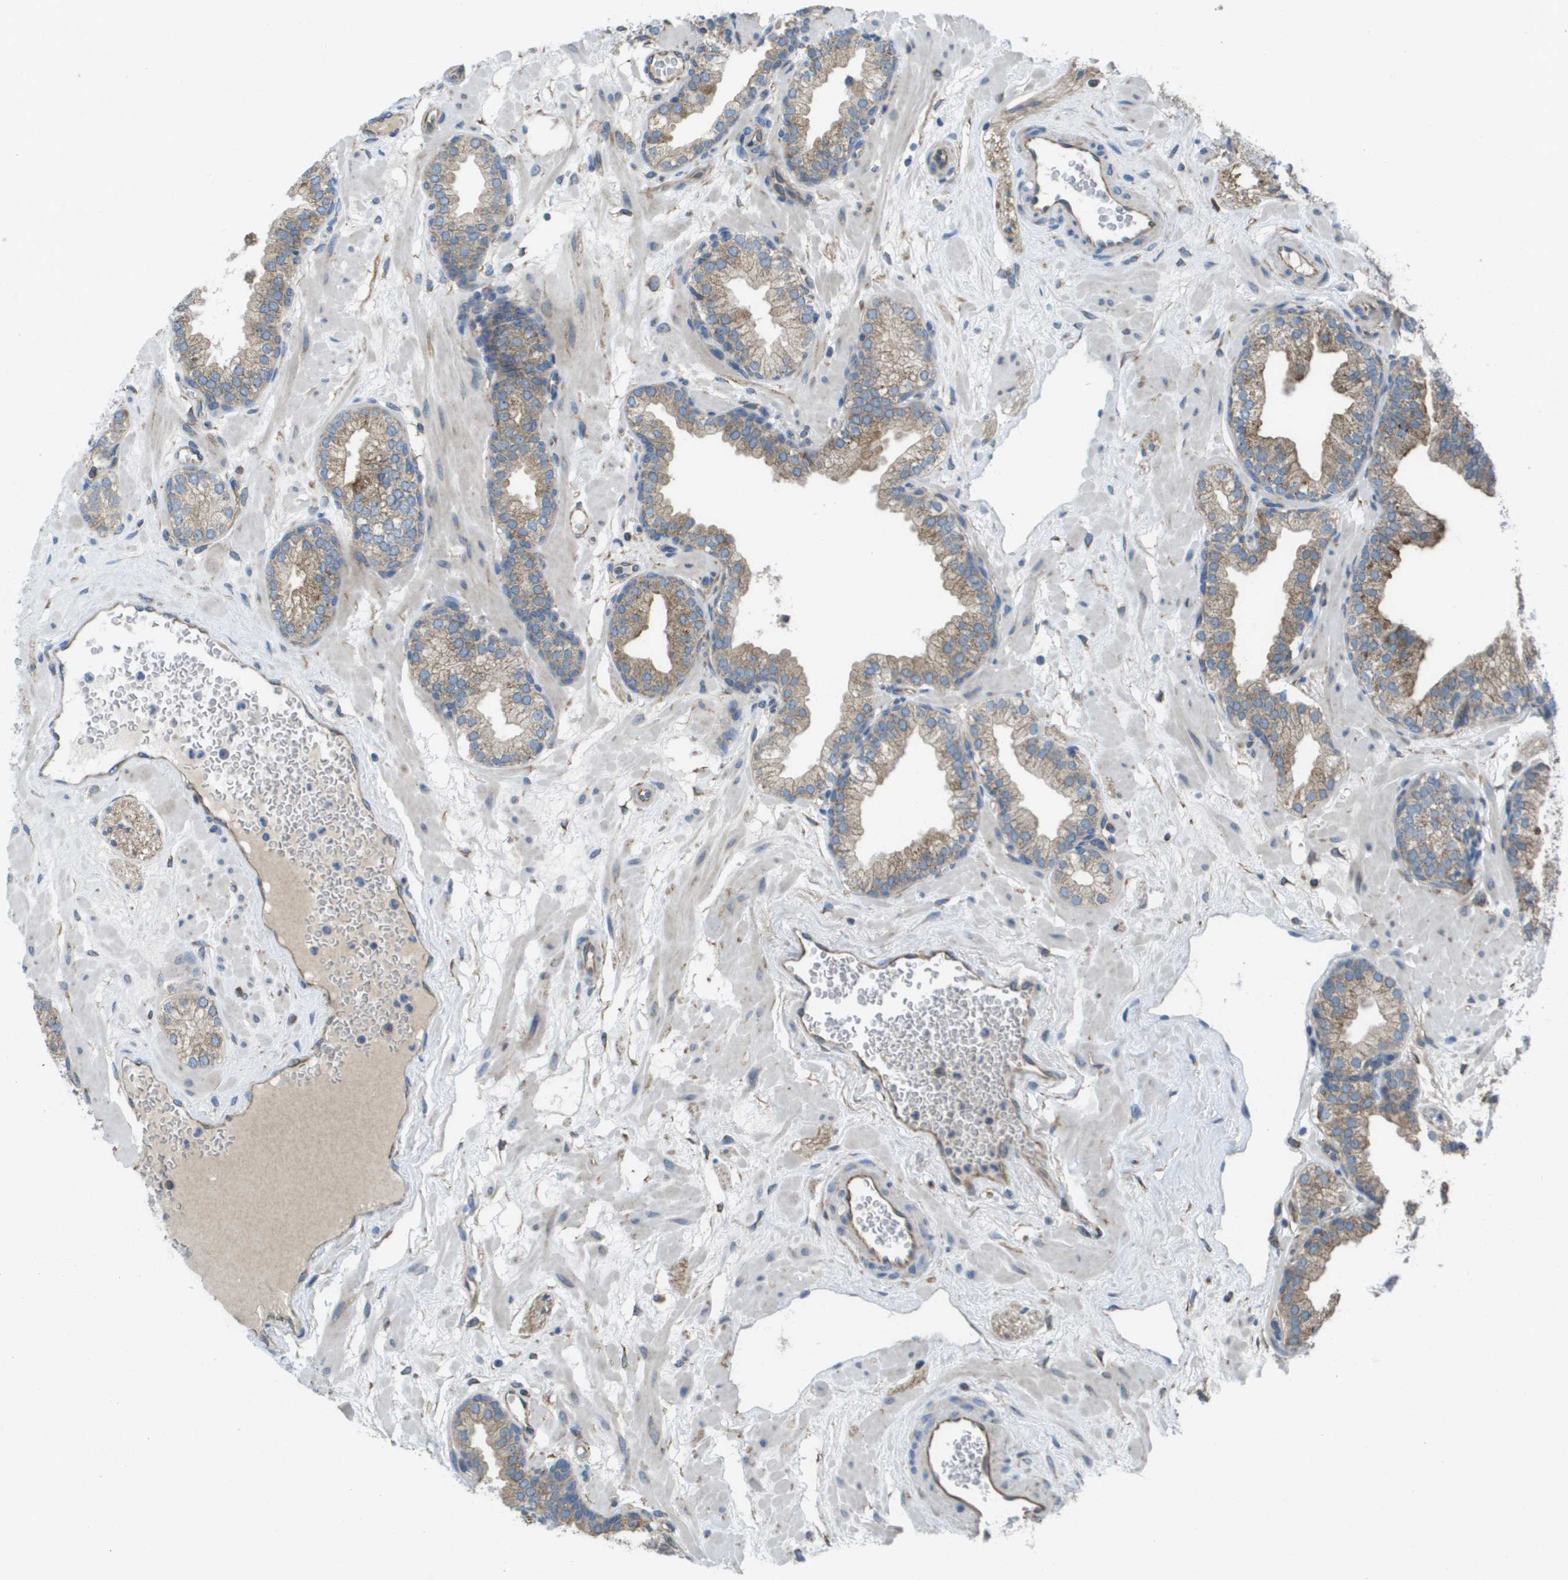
{"staining": {"intensity": "weak", "quantity": ">75%", "location": "cytoplasmic/membranous"}, "tissue": "prostate", "cell_type": "Glandular cells", "image_type": "normal", "snomed": [{"axis": "morphology", "description": "Normal tissue, NOS"}, {"axis": "morphology", "description": "Urothelial carcinoma, Low grade"}, {"axis": "topography", "description": "Urinary bladder"}, {"axis": "topography", "description": "Prostate"}], "caption": "Weak cytoplasmic/membranous protein positivity is present in approximately >75% of glandular cells in prostate. Nuclei are stained in blue.", "gene": "CLCN2", "patient": {"sex": "male", "age": 60}}